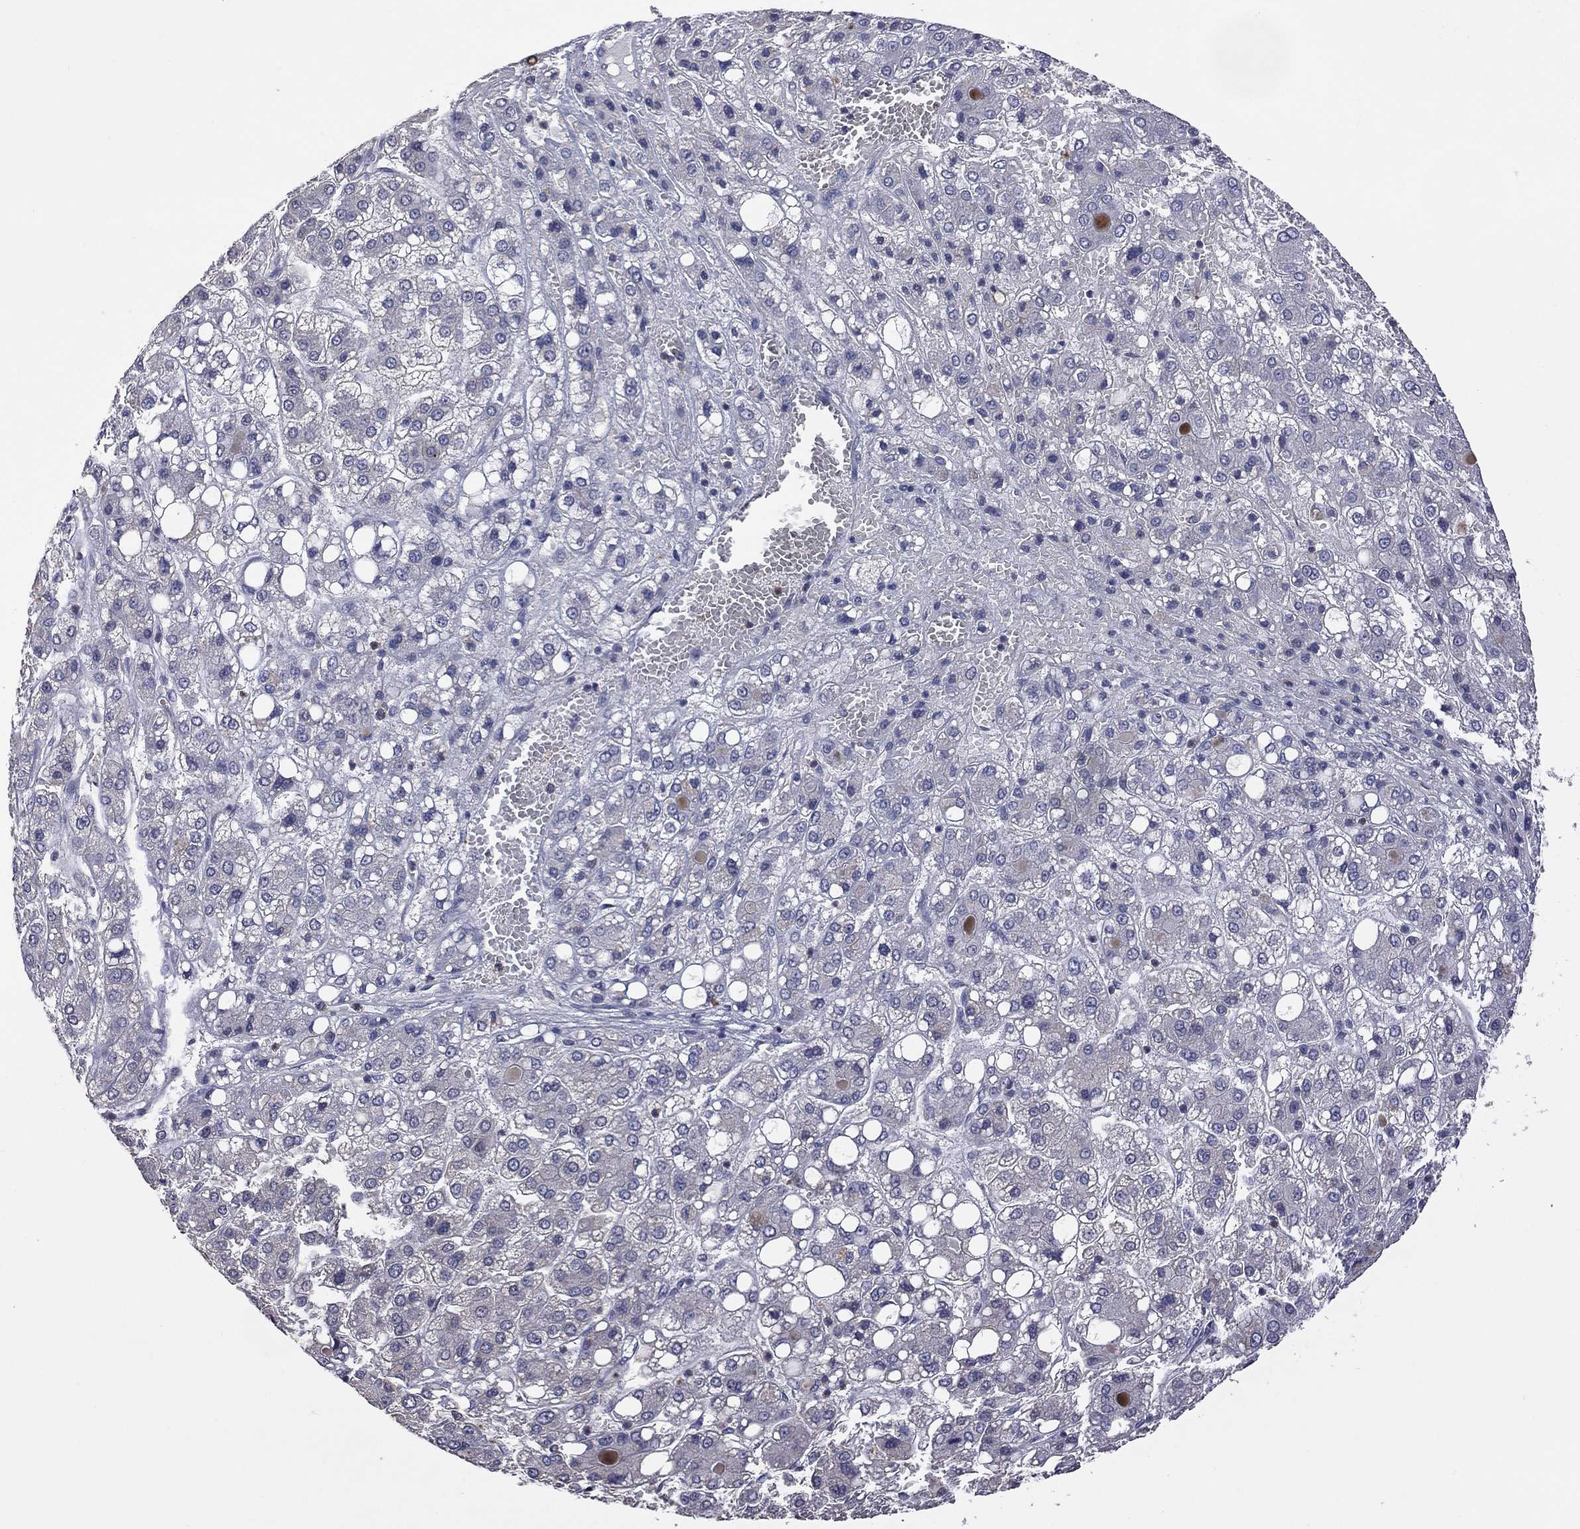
{"staining": {"intensity": "negative", "quantity": "none", "location": "none"}, "tissue": "liver cancer", "cell_type": "Tumor cells", "image_type": "cancer", "snomed": [{"axis": "morphology", "description": "Carcinoma, Hepatocellular, NOS"}, {"axis": "topography", "description": "Liver"}], "caption": "DAB (3,3'-diaminobenzidine) immunohistochemical staining of human hepatocellular carcinoma (liver) exhibits no significant staining in tumor cells.", "gene": "IPCEF1", "patient": {"sex": "male", "age": 73}}